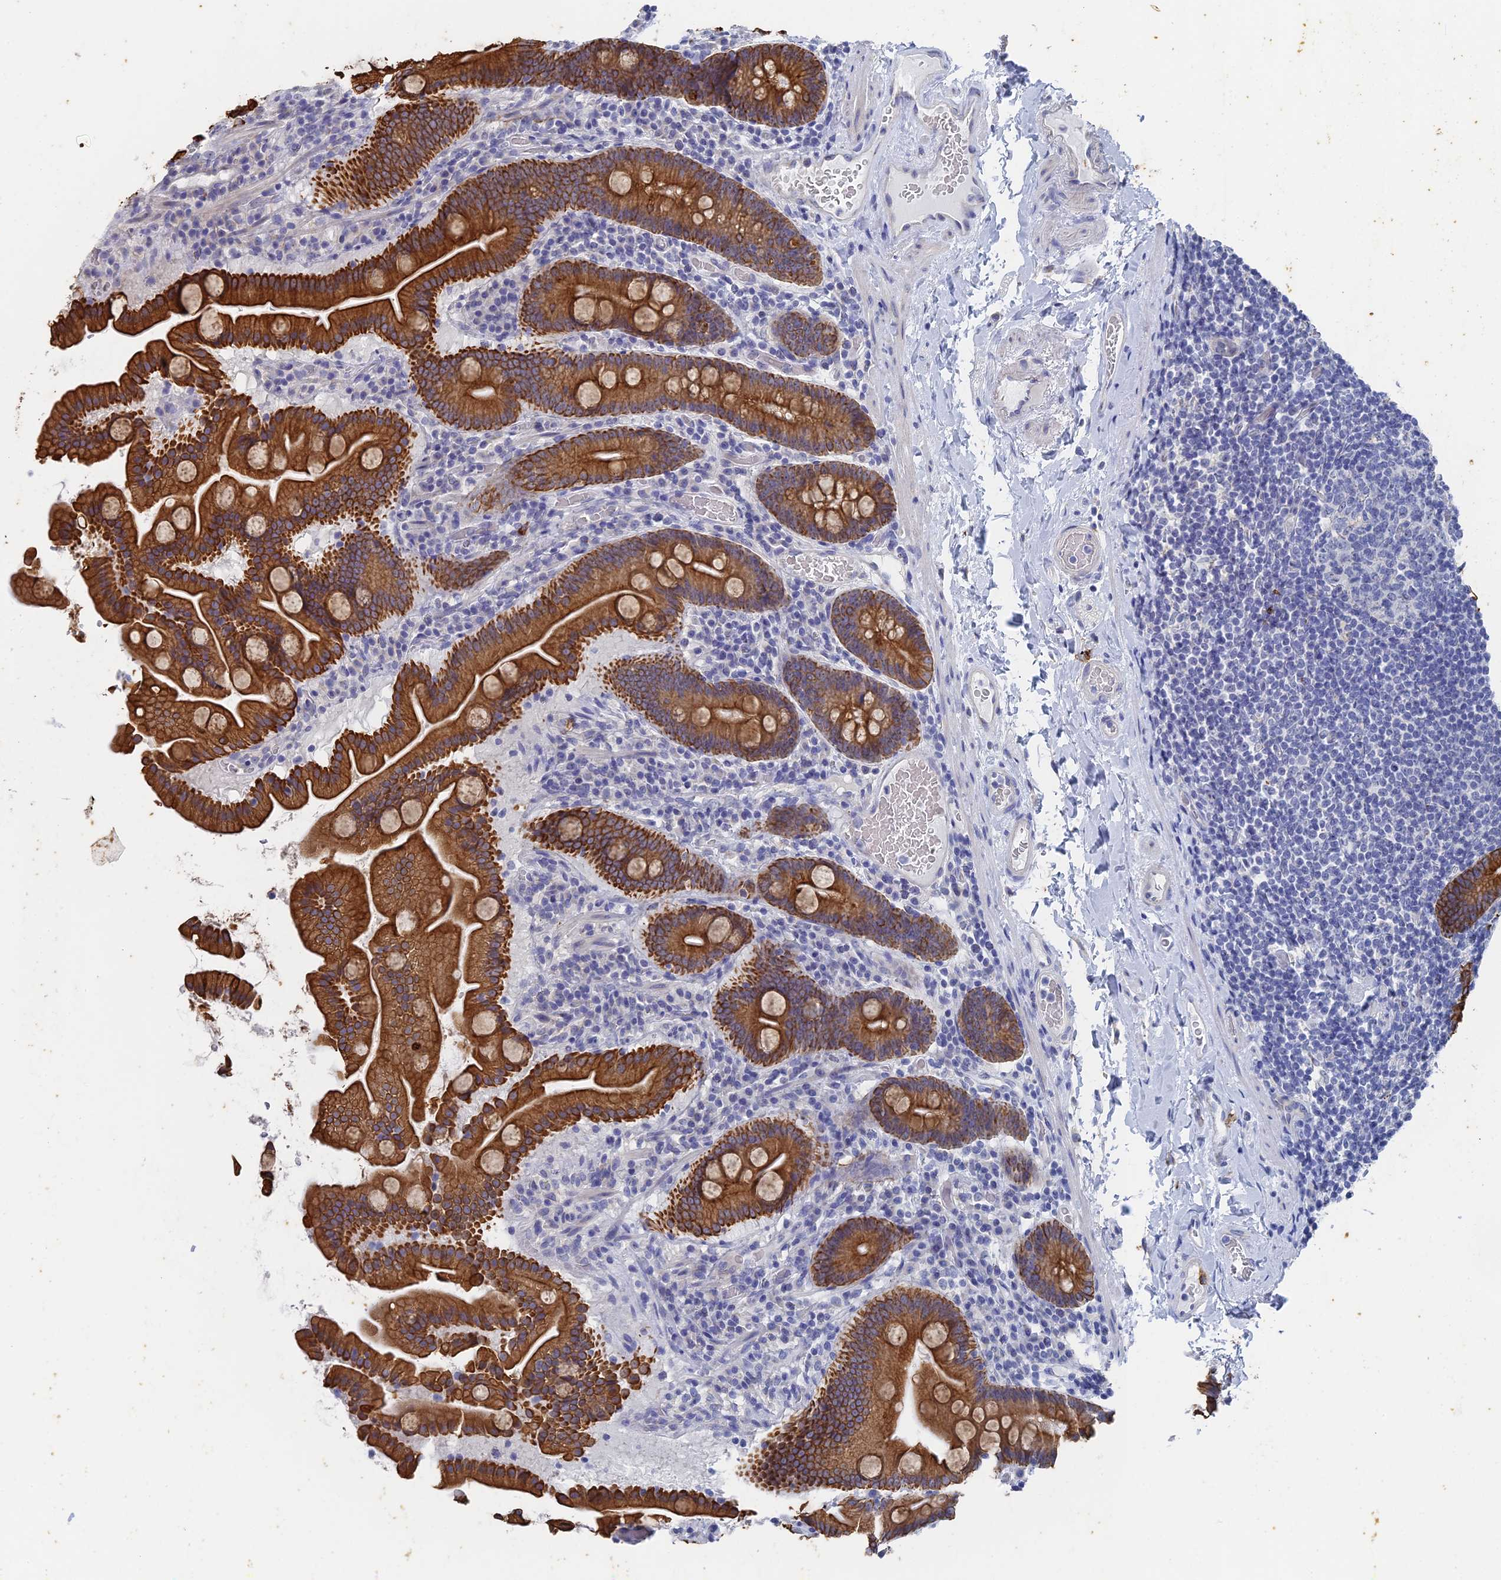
{"staining": {"intensity": "strong", "quantity": ">75%", "location": "cytoplasmic/membranous"}, "tissue": "duodenum", "cell_type": "Glandular cells", "image_type": "normal", "snomed": [{"axis": "morphology", "description": "Normal tissue, NOS"}, {"axis": "topography", "description": "Duodenum"}], "caption": "The photomicrograph exhibits staining of benign duodenum, revealing strong cytoplasmic/membranous protein expression (brown color) within glandular cells. The staining is performed using DAB brown chromogen to label protein expression. The nuclei are counter-stained blue using hematoxylin.", "gene": "SRFBP1", "patient": {"sex": "male", "age": 55}}